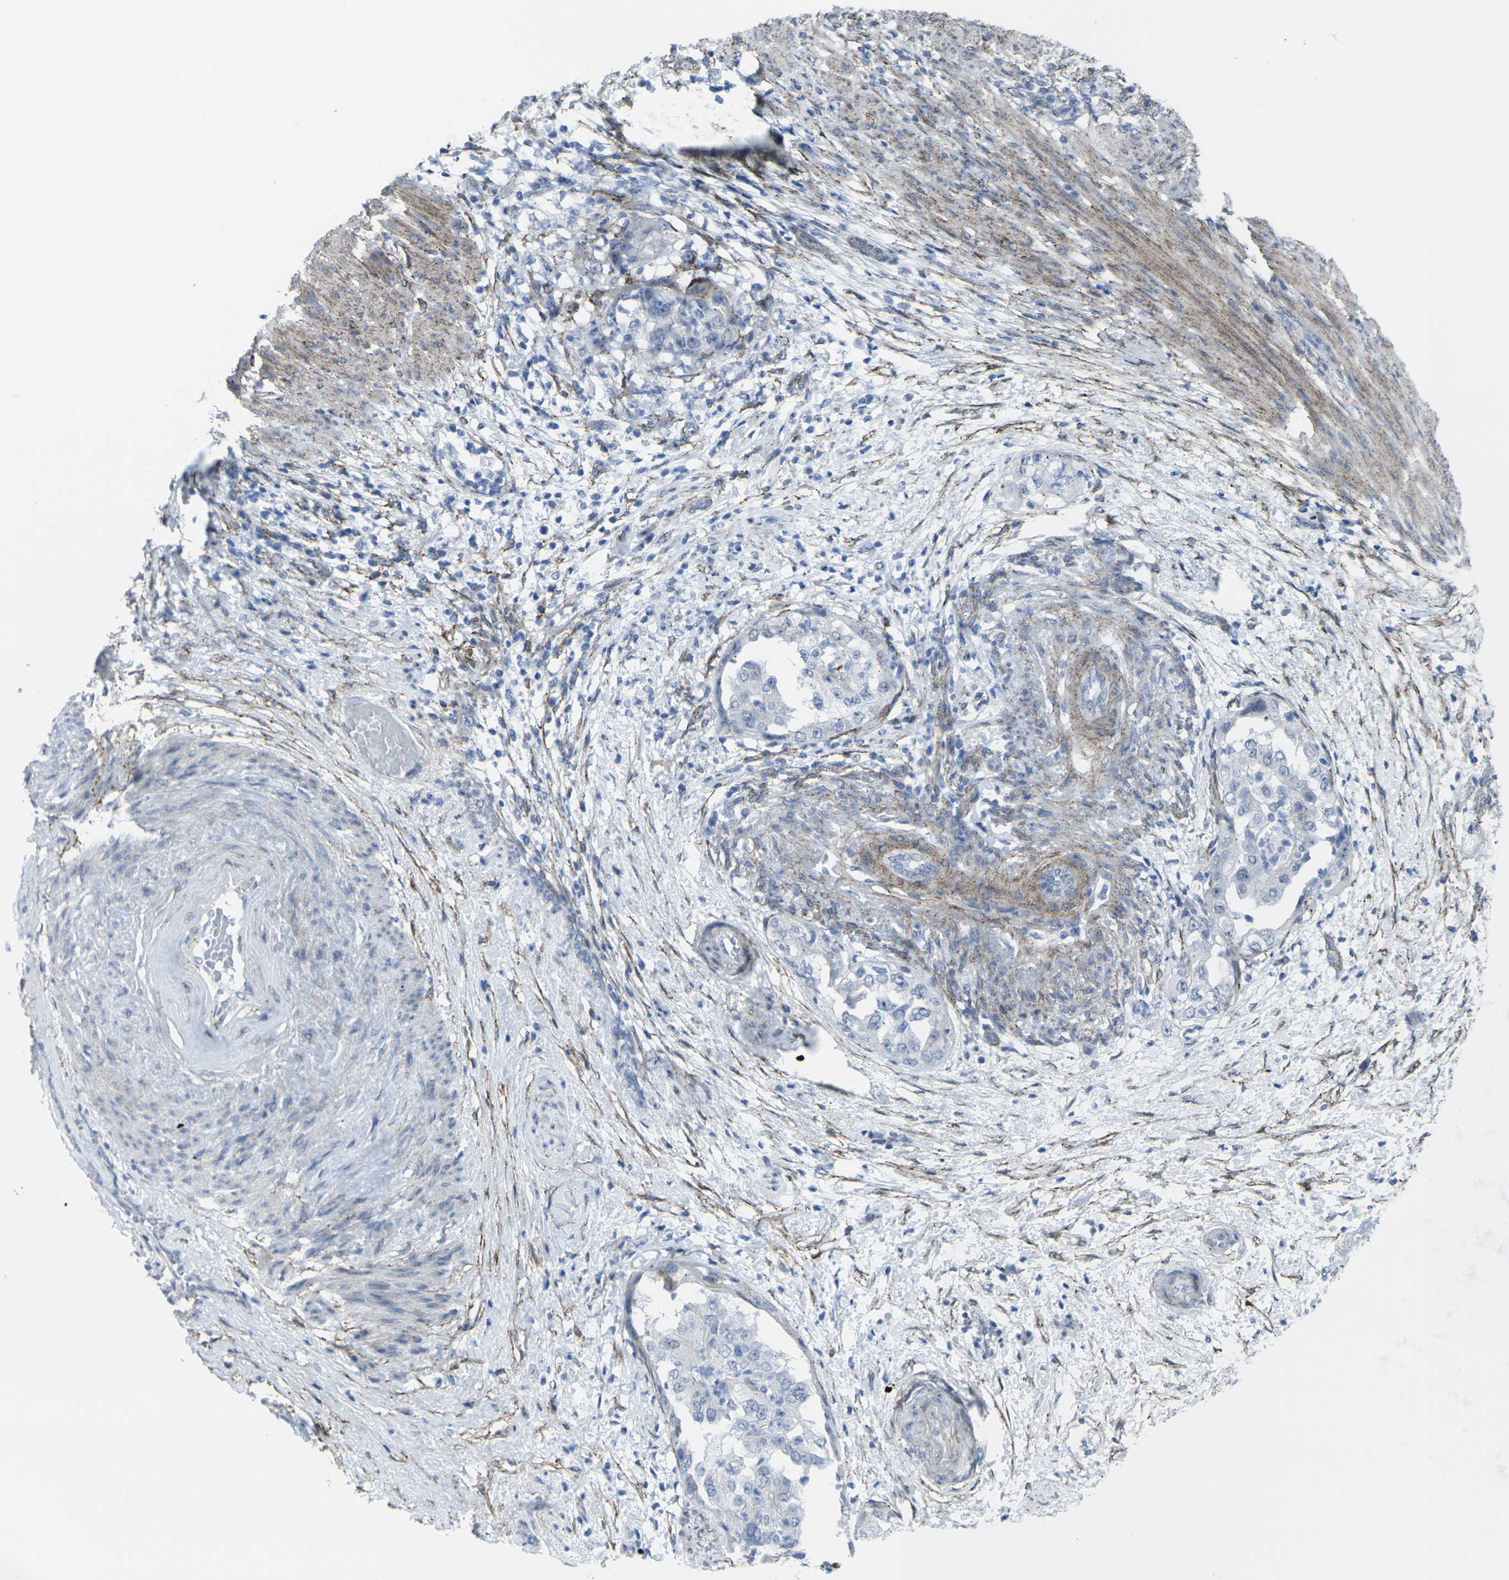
{"staining": {"intensity": "negative", "quantity": "none", "location": "none"}, "tissue": "endometrial cancer", "cell_type": "Tumor cells", "image_type": "cancer", "snomed": [{"axis": "morphology", "description": "Adenocarcinoma, NOS"}, {"axis": "topography", "description": "Endometrium"}], "caption": "Immunohistochemistry (IHC) photomicrograph of human endometrial cancer stained for a protein (brown), which exhibits no positivity in tumor cells. (IHC, brightfield microscopy, high magnification).", "gene": "CDH11", "patient": {"sex": "female", "age": 85}}